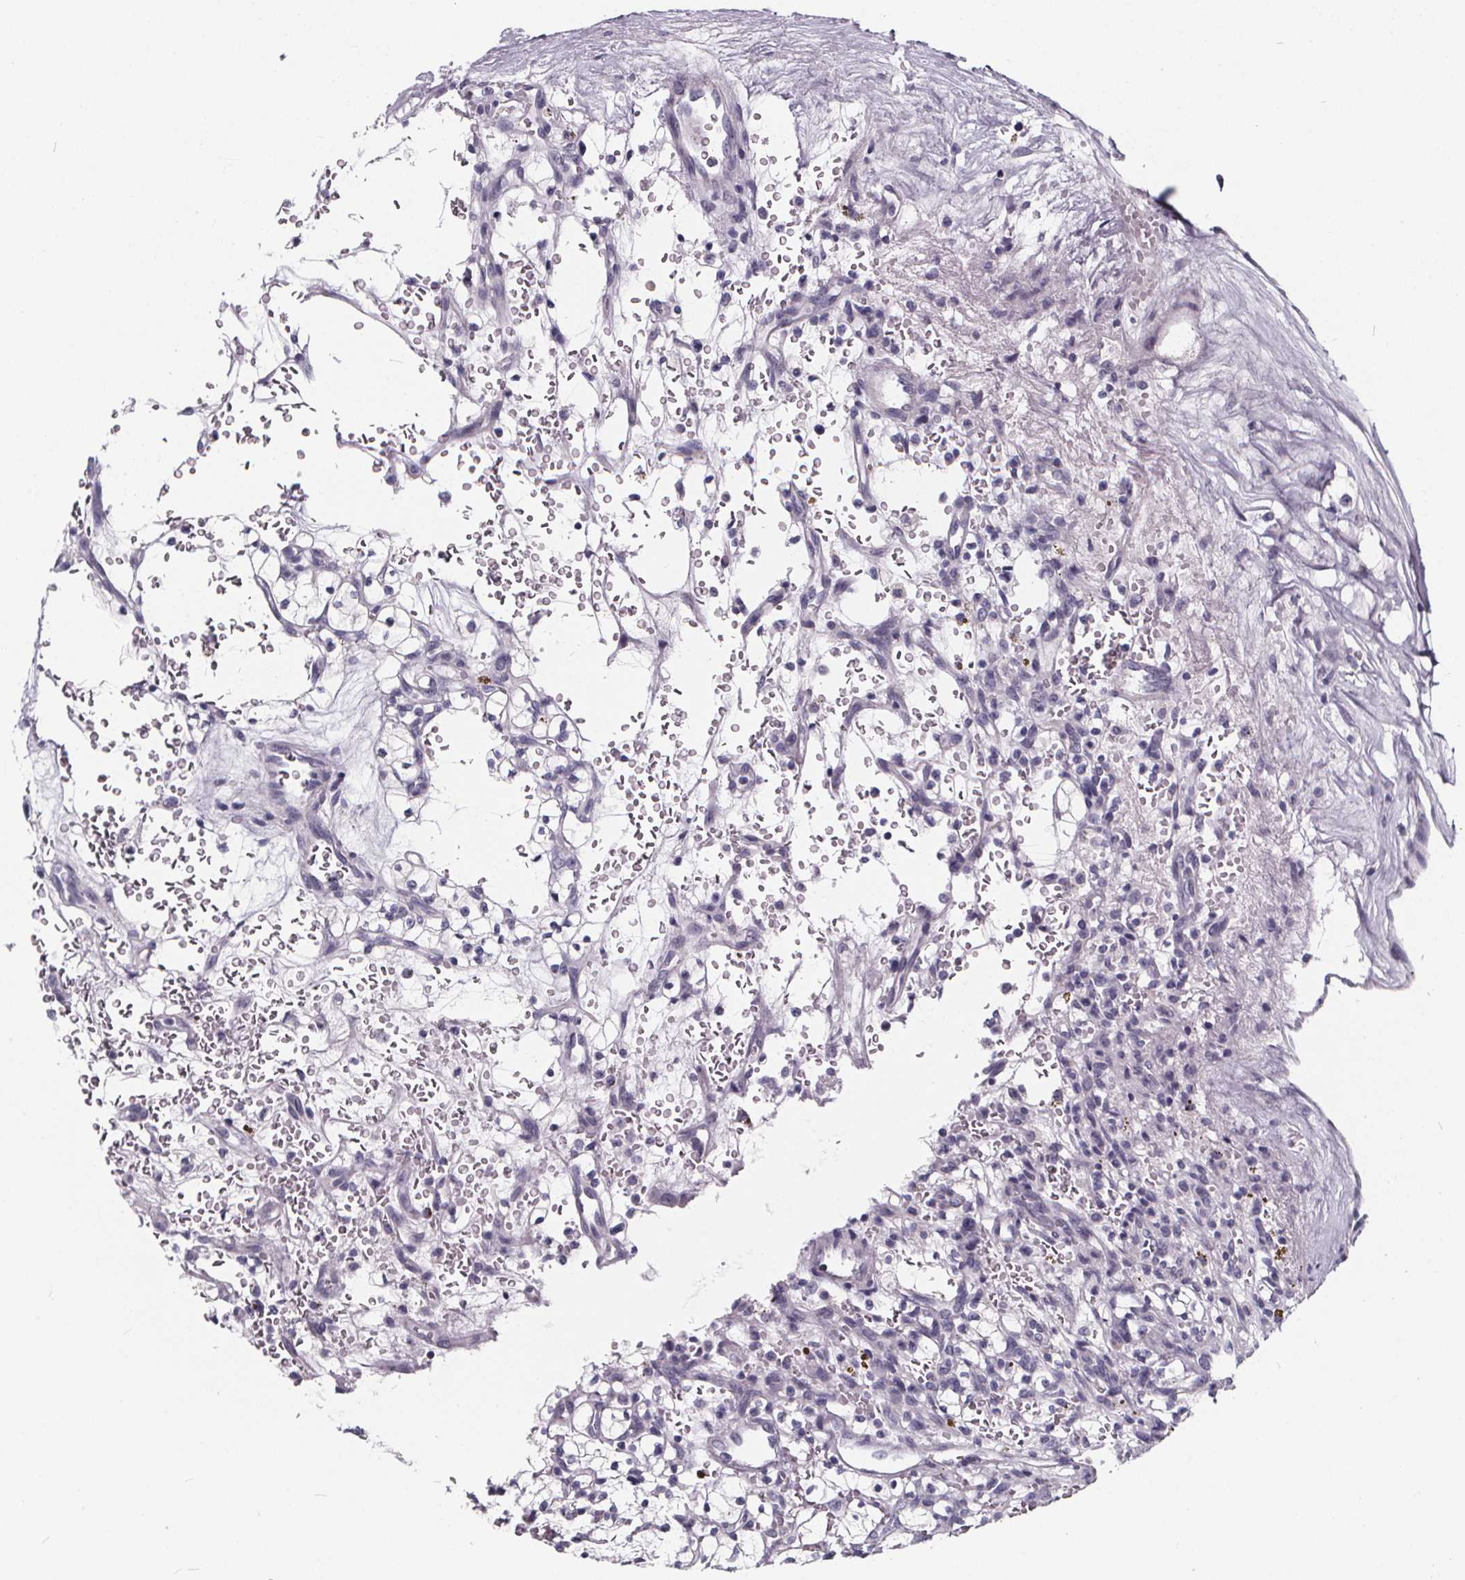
{"staining": {"intensity": "negative", "quantity": "none", "location": "none"}, "tissue": "renal cancer", "cell_type": "Tumor cells", "image_type": "cancer", "snomed": [{"axis": "morphology", "description": "Adenocarcinoma, NOS"}, {"axis": "topography", "description": "Kidney"}], "caption": "Immunohistochemistry of human adenocarcinoma (renal) displays no positivity in tumor cells.", "gene": "SPEF2", "patient": {"sex": "female", "age": 64}}